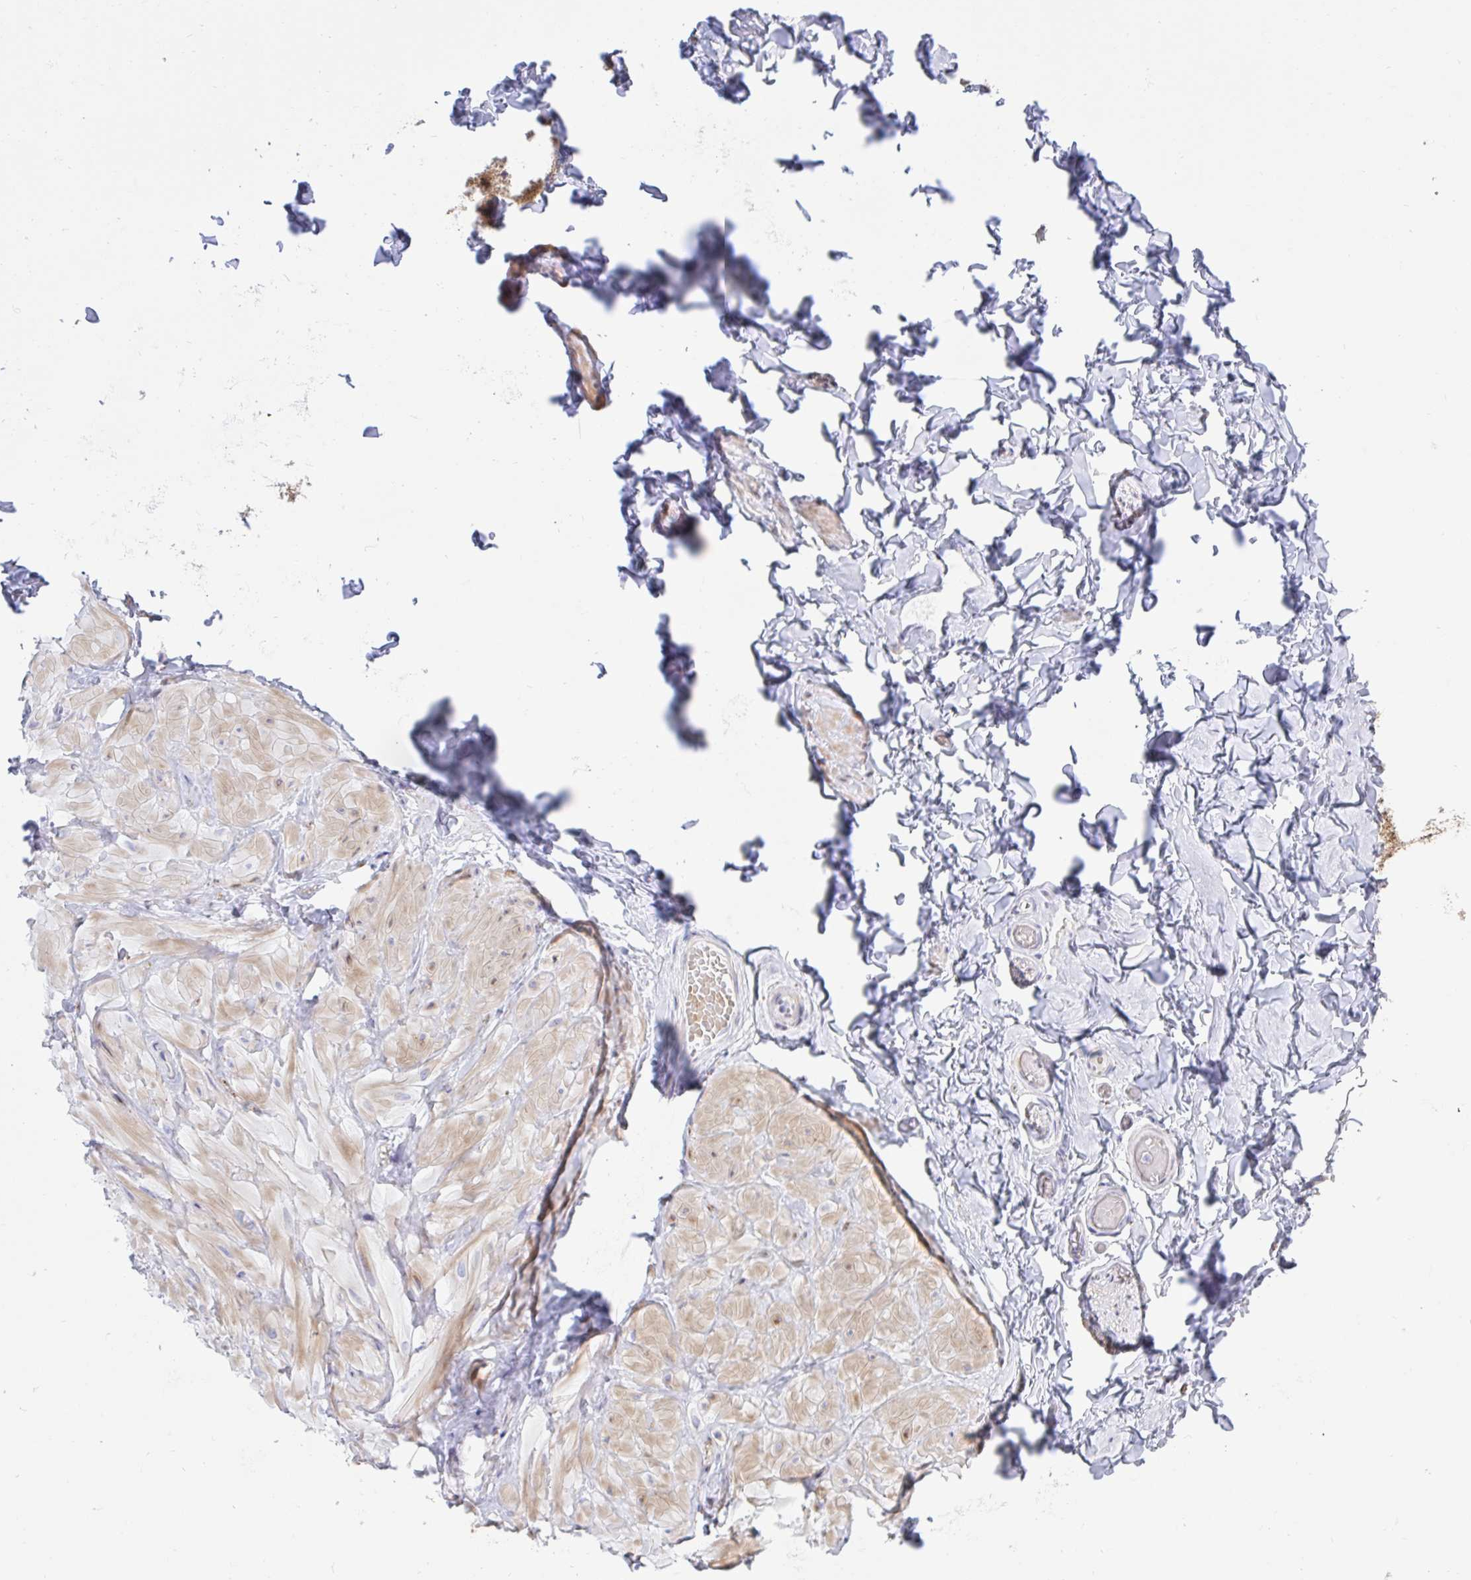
{"staining": {"intensity": "negative", "quantity": "none", "location": "none"}, "tissue": "adipose tissue", "cell_type": "Adipocytes", "image_type": "normal", "snomed": [{"axis": "morphology", "description": "Normal tissue, NOS"}, {"axis": "topography", "description": "Soft tissue"}, {"axis": "topography", "description": "Adipose tissue"}, {"axis": "topography", "description": "Vascular tissue"}, {"axis": "topography", "description": "Peripheral nerve tissue"}], "caption": "Unremarkable adipose tissue was stained to show a protein in brown. There is no significant expression in adipocytes. (Stains: DAB immunohistochemistry with hematoxylin counter stain, Microscopy: brightfield microscopy at high magnification).", "gene": "NTN1", "patient": {"sex": "male", "age": 29}}